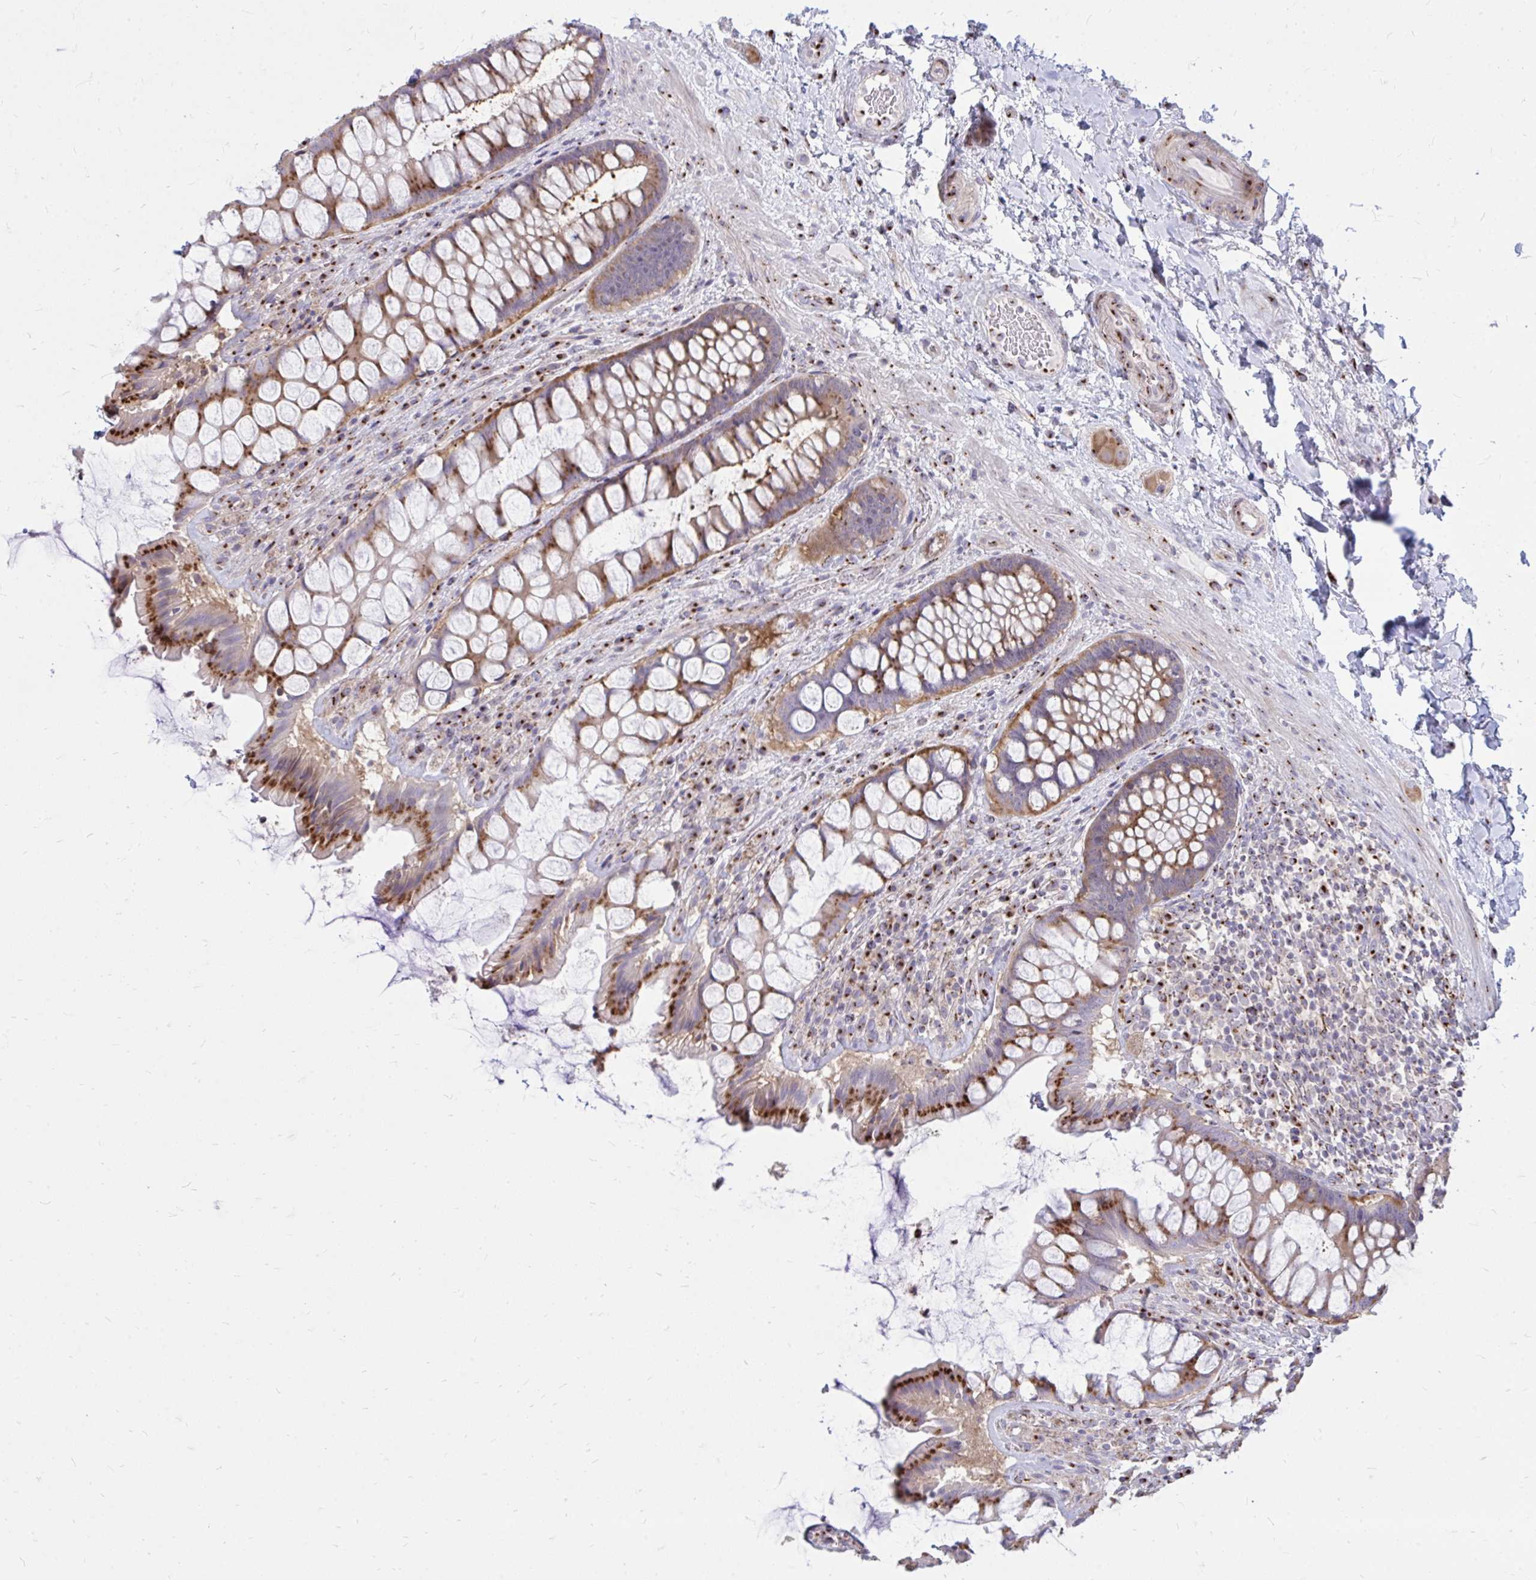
{"staining": {"intensity": "strong", "quantity": ">75%", "location": "cytoplasmic/membranous"}, "tissue": "rectum", "cell_type": "Glandular cells", "image_type": "normal", "snomed": [{"axis": "morphology", "description": "Normal tissue, NOS"}, {"axis": "topography", "description": "Rectum"}], "caption": "Protein staining of normal rectum reveals strong cytoplasmic/membranous positivity in about >75% of glandular cells.", "gene": "RAB6A", "patient": {"sex": "female", "age": 58}}